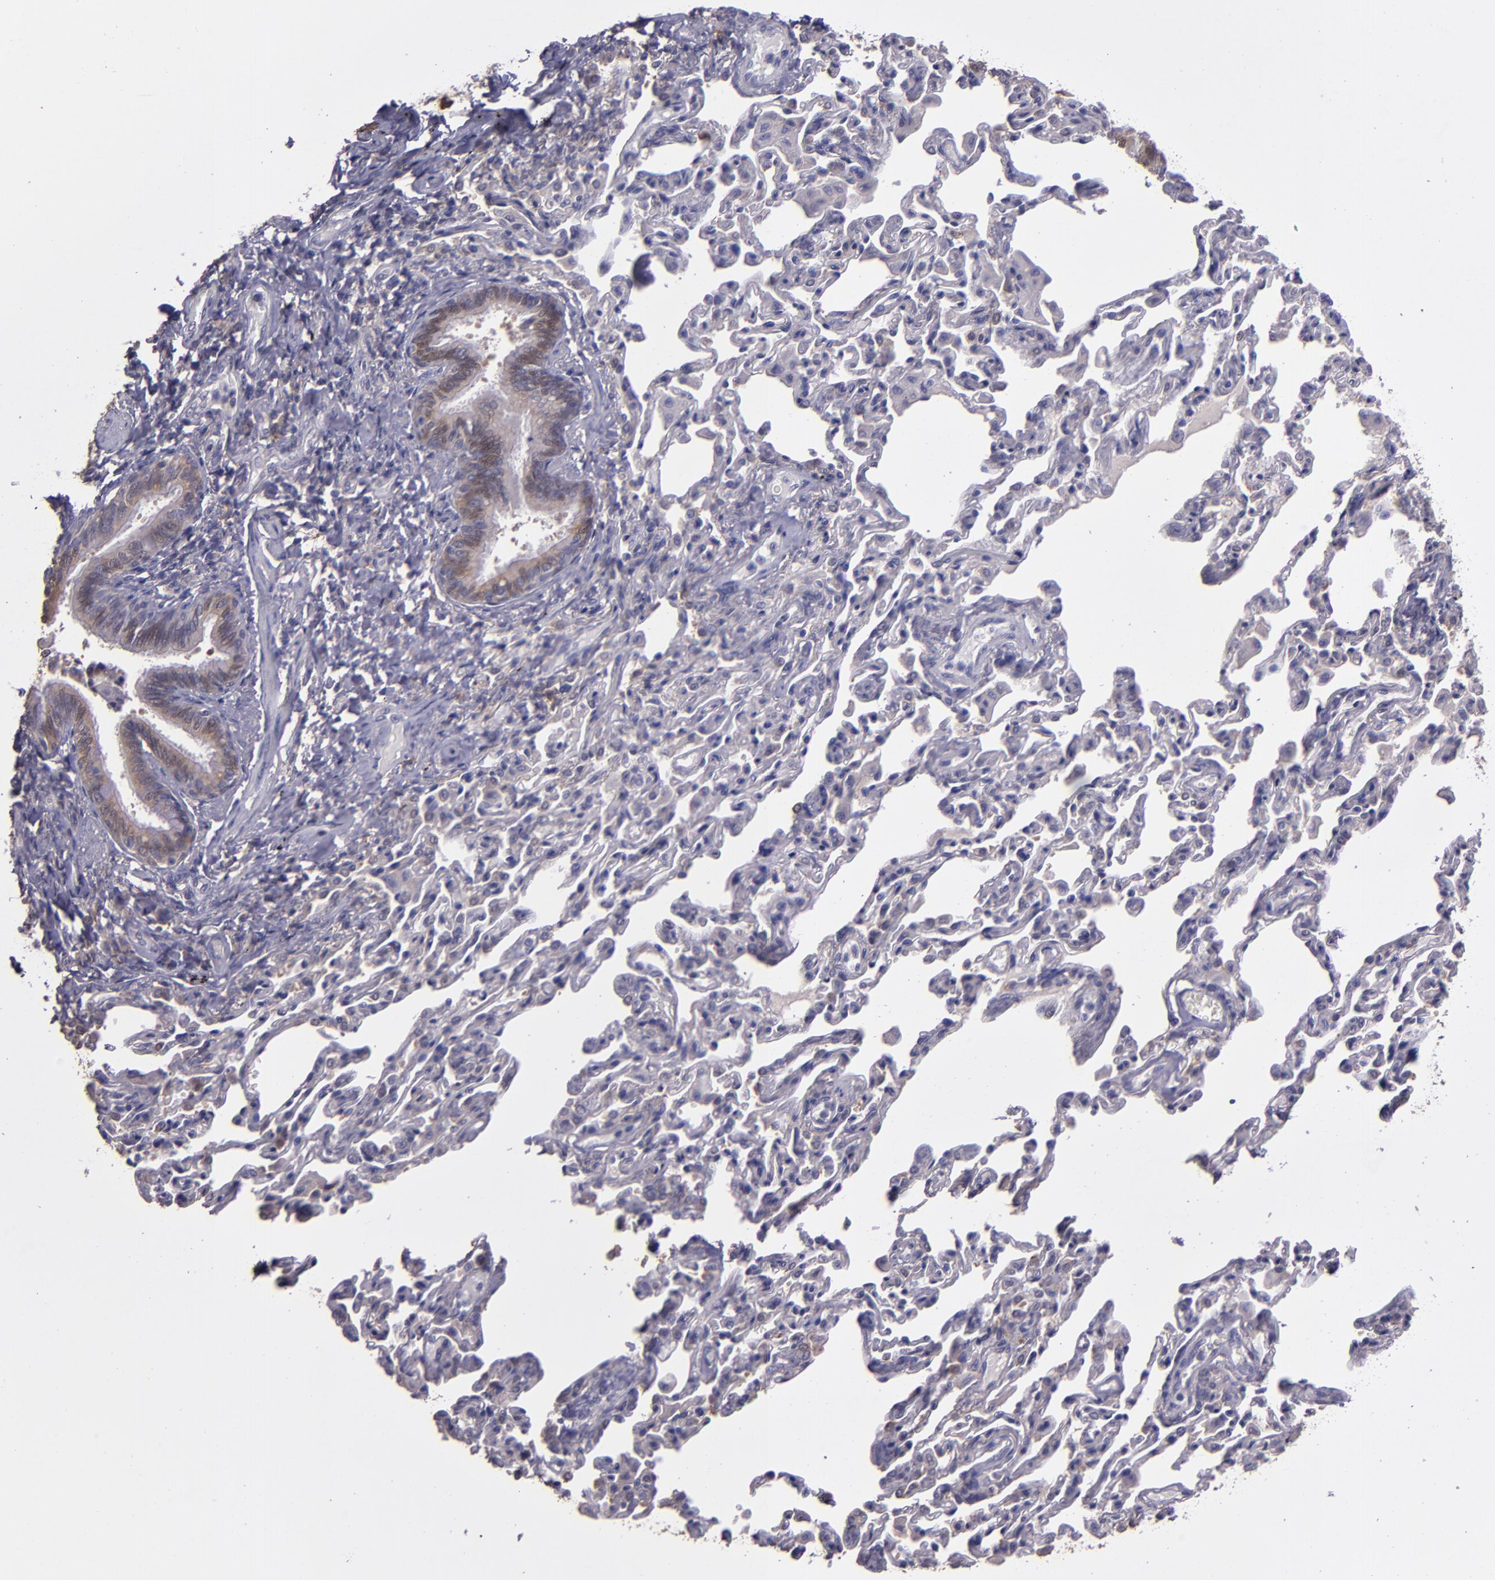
{"staining": {"intensity": "moderate", "quantity": "25%-75%", "location": "cytoplasmic/membranous"}, "tissue": "bronchus", "cell_type": "Respiratory epithelial cells", "image_type": "normal", "snomed": [{"axis": "morphology", "description": "Normal tissue, NOS"}, {"axis": "topography", "description": "Lung"}], "caption": "About 25%-75% of respiratory epithelial cells in unremarkable human bronchus display moderate cytoplasmic/membranous protein expression as visualized by brown immunohistochemical staining.", "gene": "PAPPA", "patient": {"sex": "male", "age": 64}}